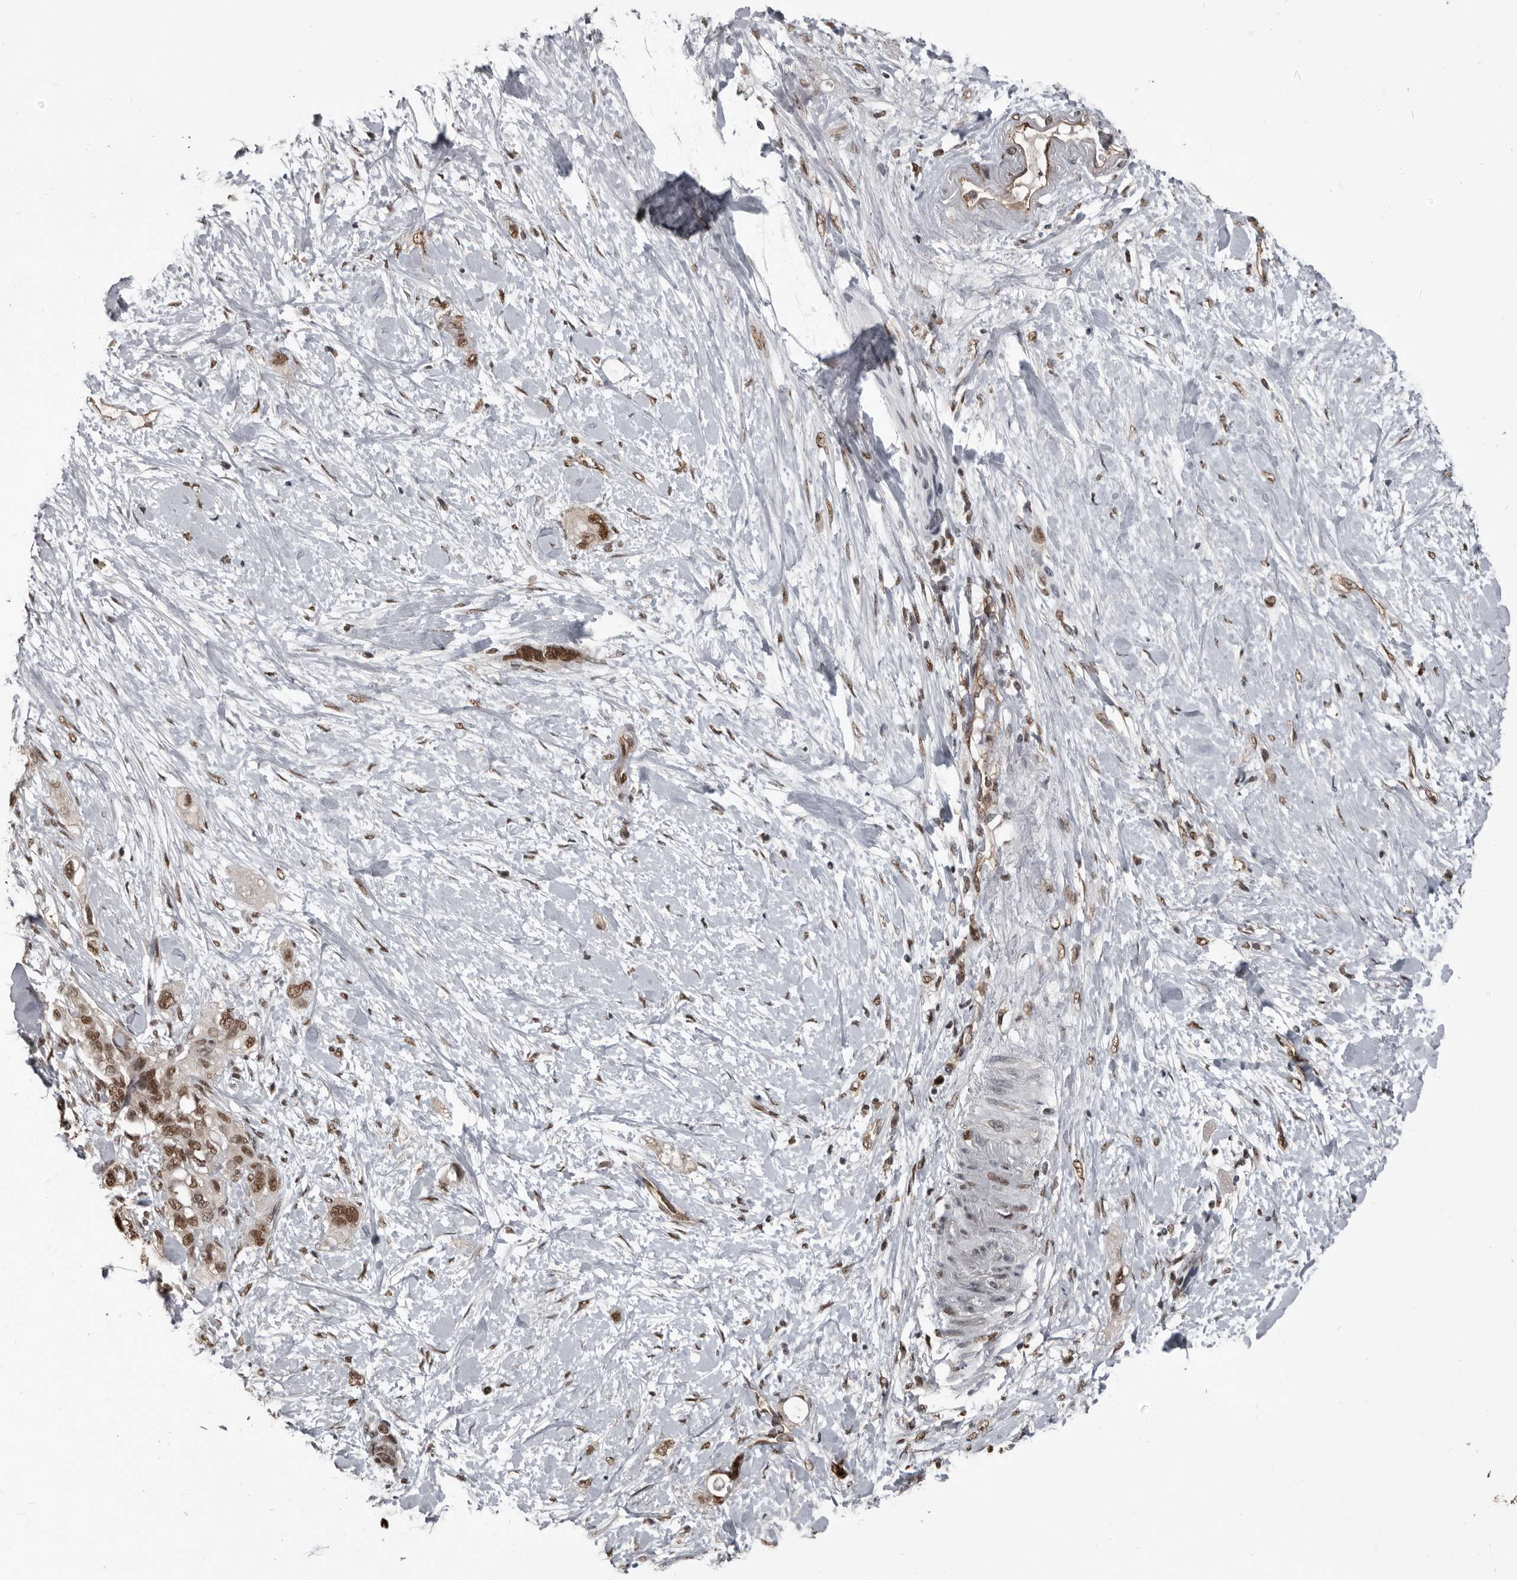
{"staining": {"intensity": "moderate", "quantity": ">75%", "location": "nuclear"}, "tissue": "pancreatic cancer", "cell_type": "Tumor cells", "image_type": "cancer", "snomed": [{"axis": "morphology", "description": "Adenocarcinoma, NOS"}, {"axis": "topography", "description": "Pancreas"}], "caption": "Immunohistochemistry (DAB) staining of pancreatic adenocarcinoma shows moderate nuclear protein staining in about >75% of tumor cells. (DAB = brown stain, brightfield microscopy at high magnification).", "gene": "CHD1L", "patient": {"sex": "female", "age": 56}}